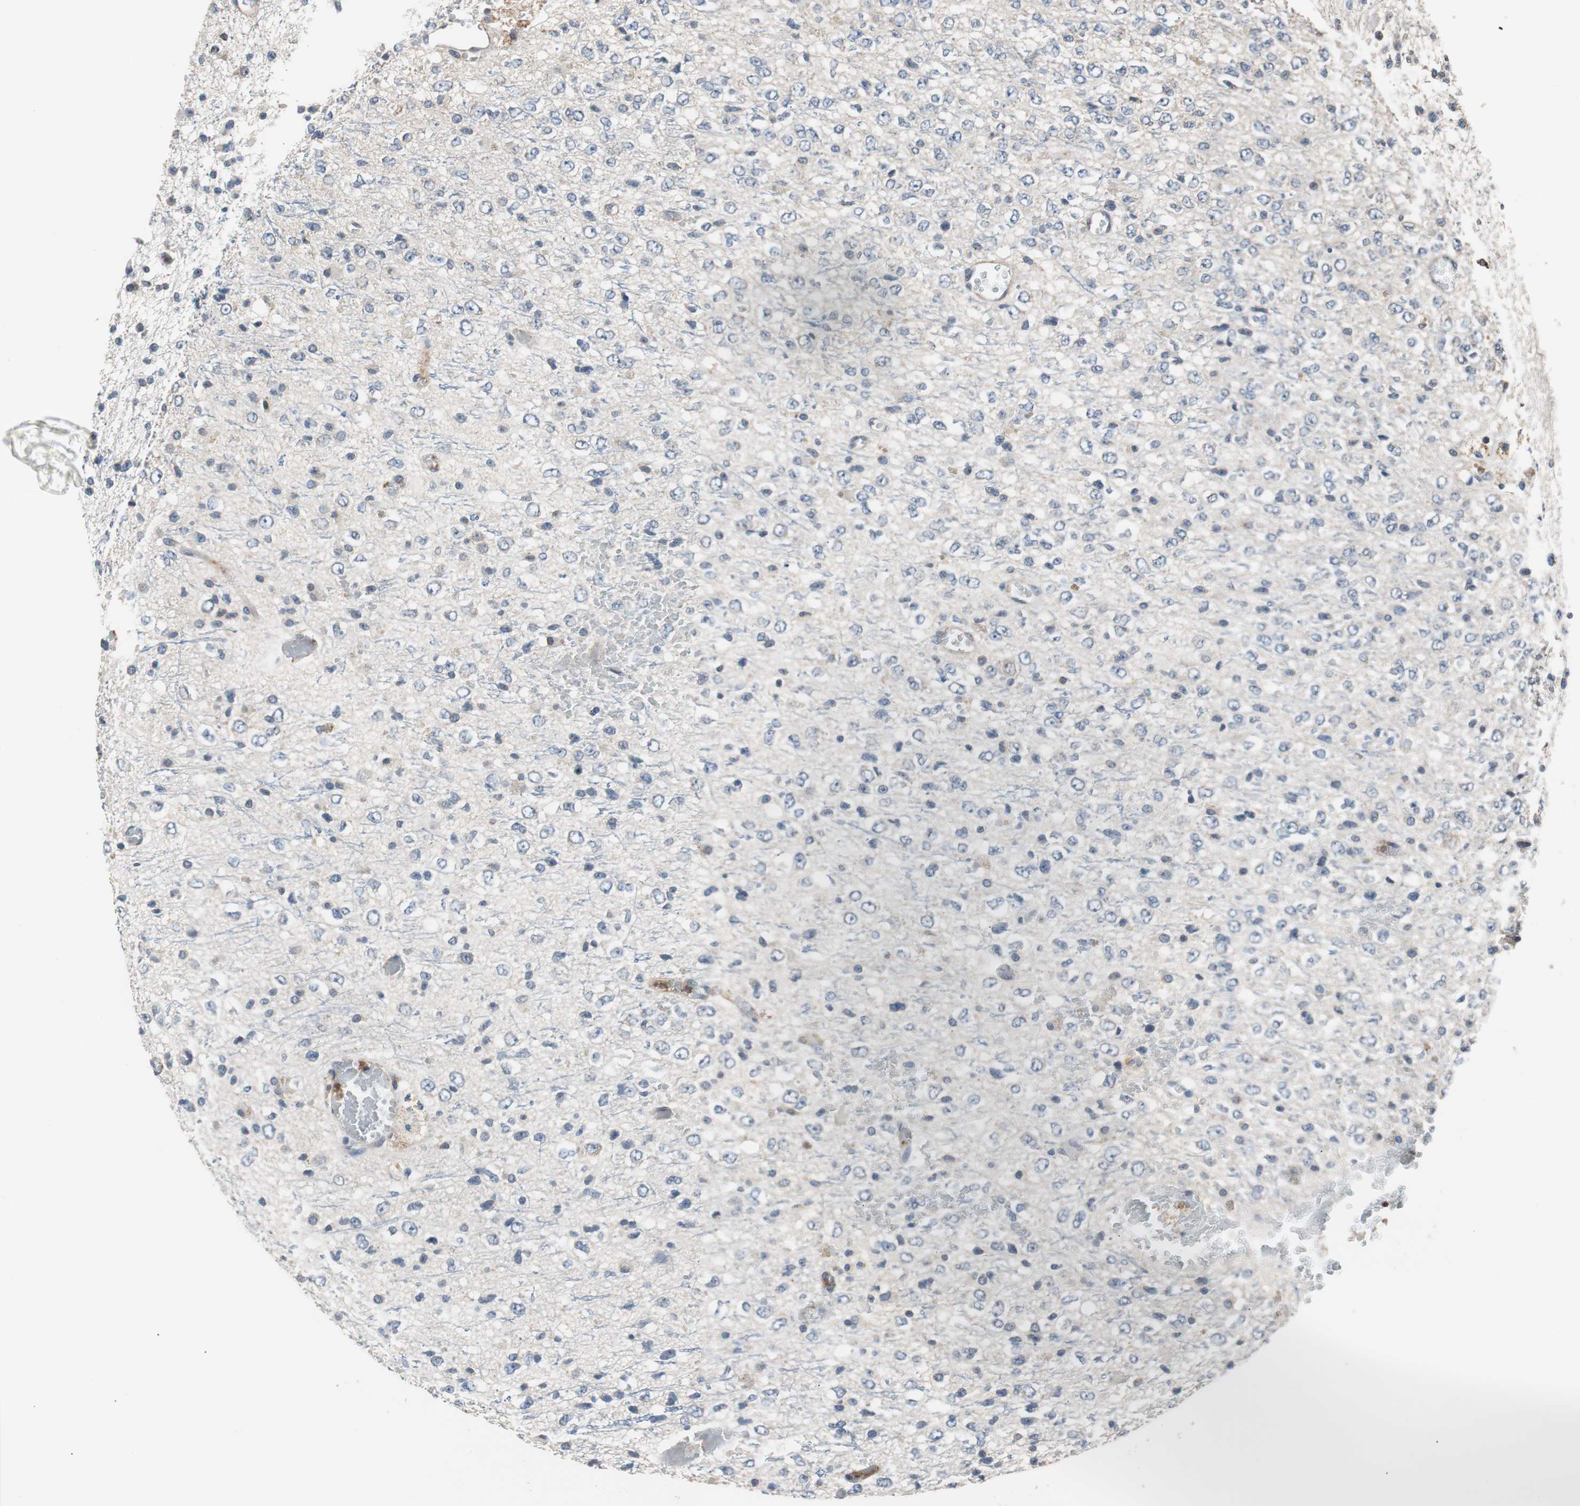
{"staining": {"intensity": "moderate", "quantity": "<25%", "location": "cytoplasmic/membranous"}, "tissue": "glioma", "cell_type": "Tumor cells", "image_type": "cancer", "snomed": [{"axis": "morphology", "description": "Glioma, malignant, High grade"}, {"axis": "topography", "description": "pancreas cauda"}], "caption": "Malignant glioma (high-grade) tissue reveals moderate cytoplasmic/membranous staining in about <25% of tumor cells, visualized by immunohistochemistry.", "gene": "PITRM1", "patient": {"sex": "male", "age": 60}}